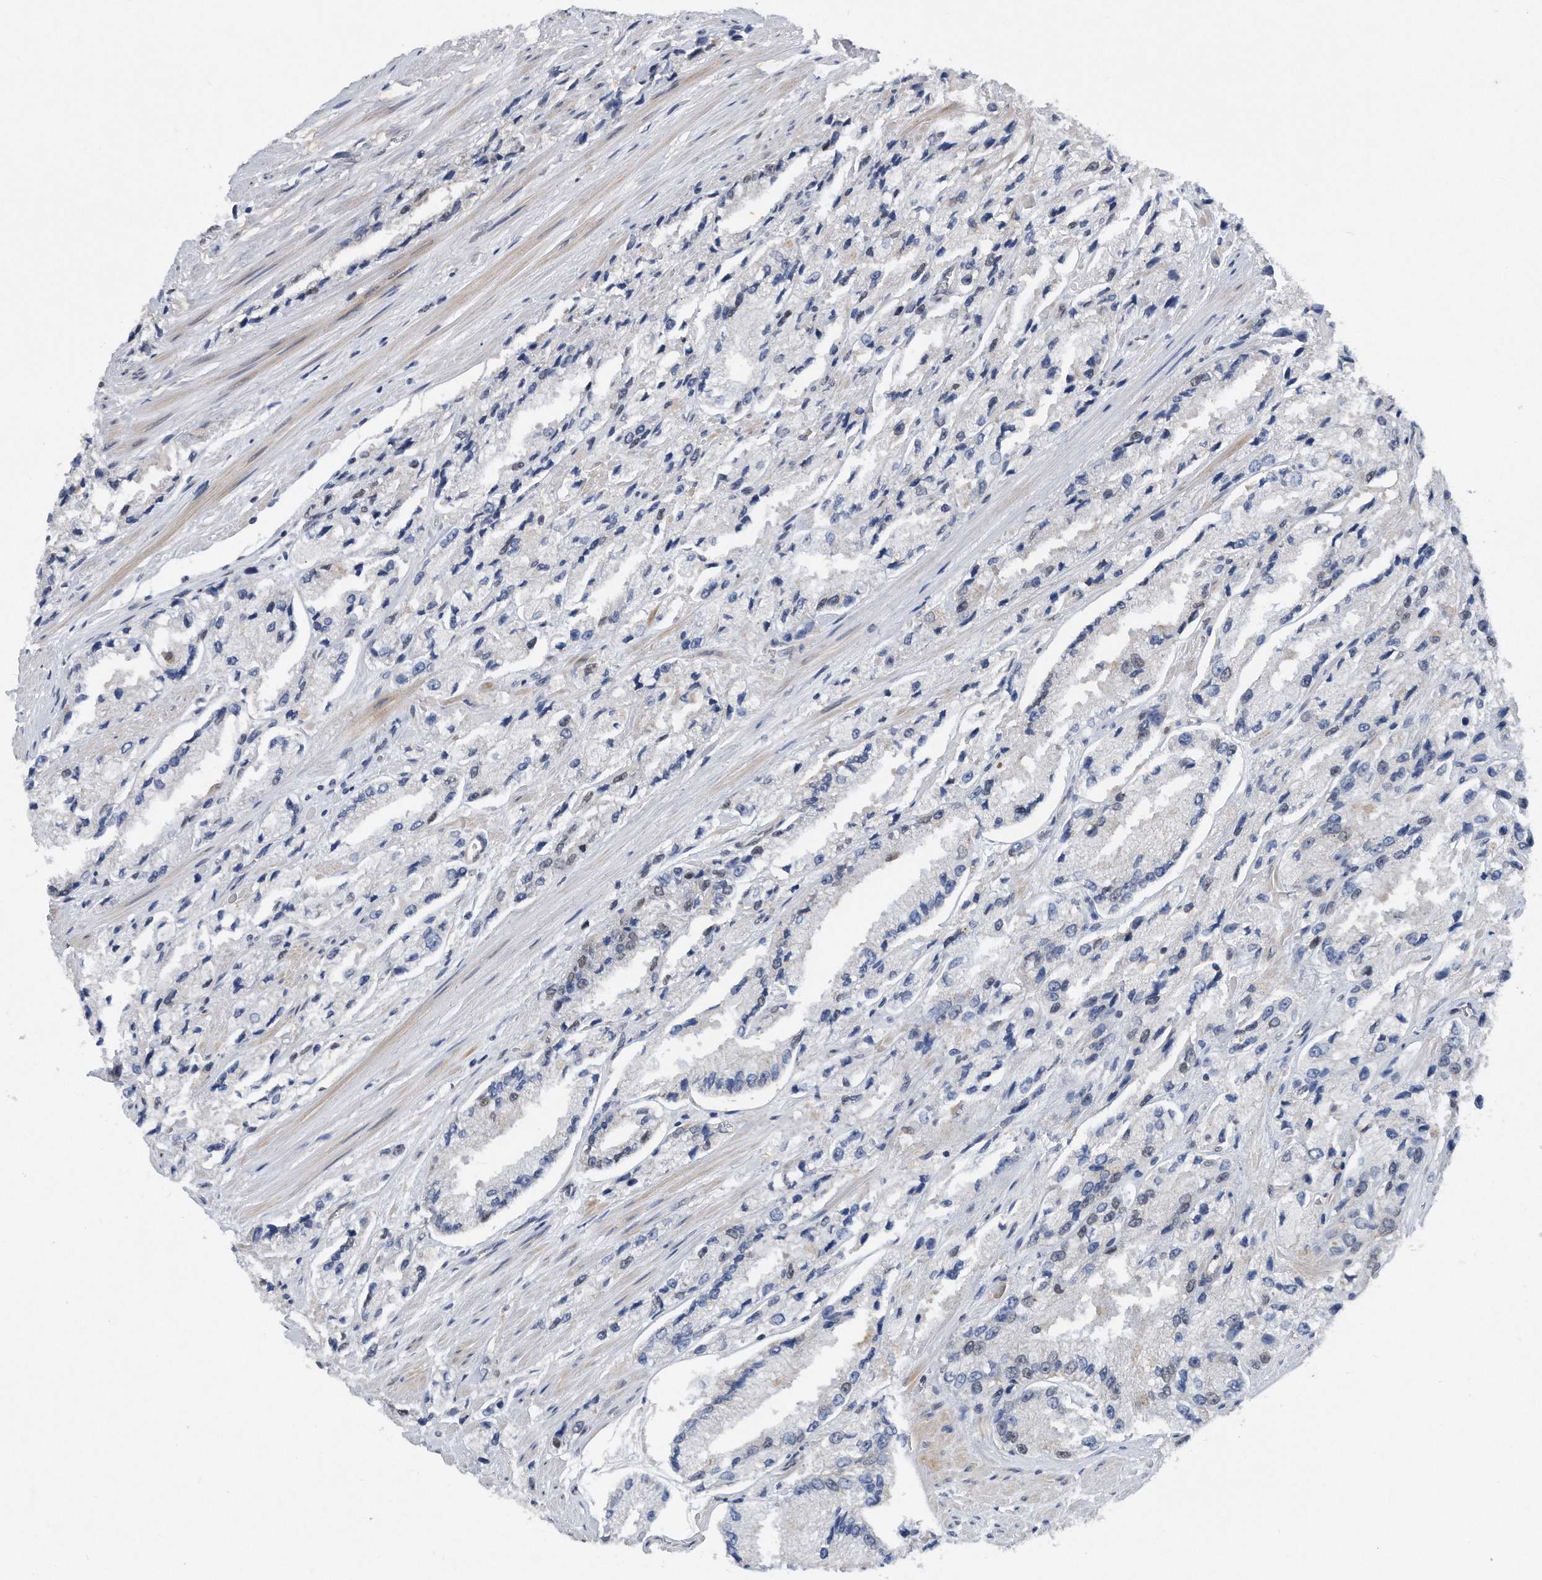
{"staining": {"intensity": "negative", "quantity": "none", "location": "none"}, "tissue": "prostate cancer", "cell_type": "Tumor cells", "image_type": "cancer", "snomed": [{"axis": "morphology", "description": "Adenocarcinoma, High grade"}, {"axis": "topography", "description": "Prostate"}], "caption": "This is an immunohistochemistry (IHC) image of prostate cancer (high-grade adenocarcinoma). There is no expression in tumor cells.", "gene": "TP53INP1", "patient": {"sex": "male", "age": 58}}